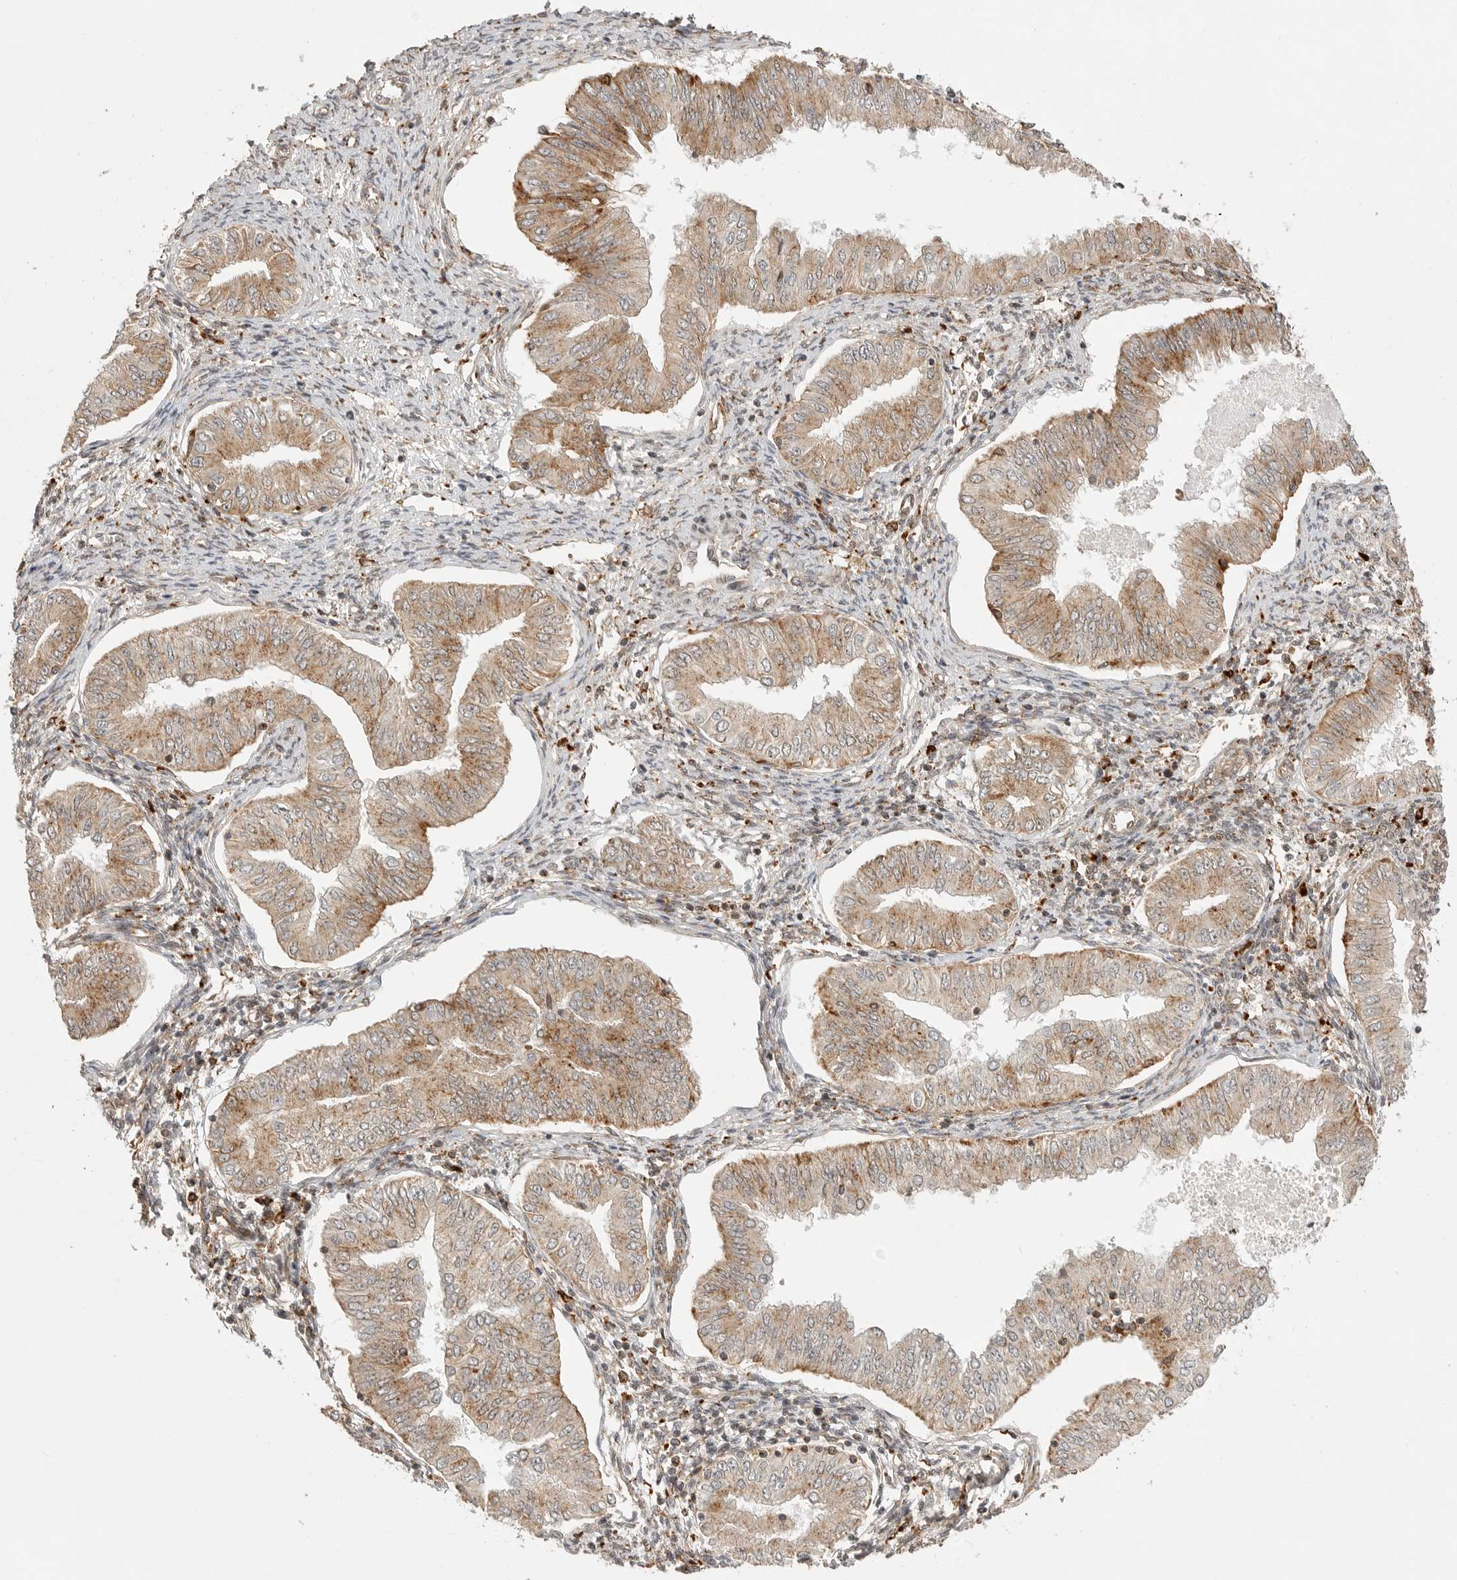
{"staining": {"intensity": "moderate", "quantity": ">75%", "location": "cytoplasmic/membranous"}, "tissue": "endometrial cancer", "cell_type": "Tumor cells", "image_type": "cancer", "snomed": [{"axis": "morphology", "description": "Normal tissue, NOS"}, {"axis": "morphology", "description": "Adenocarcinoma, NOS"}, {"axis": "topography", "description": "Endometrium"}], "caption": "Immunohistochemistry (IHC) photomicrograph of endometrial cancer stained for a protein (brown), which exhibits medium levels of moderate cytoplasmic/membranous positivity in about >75% of tumor cells.", "gene": "IDUA", "patient": {"sex": "female", "age": 53}}